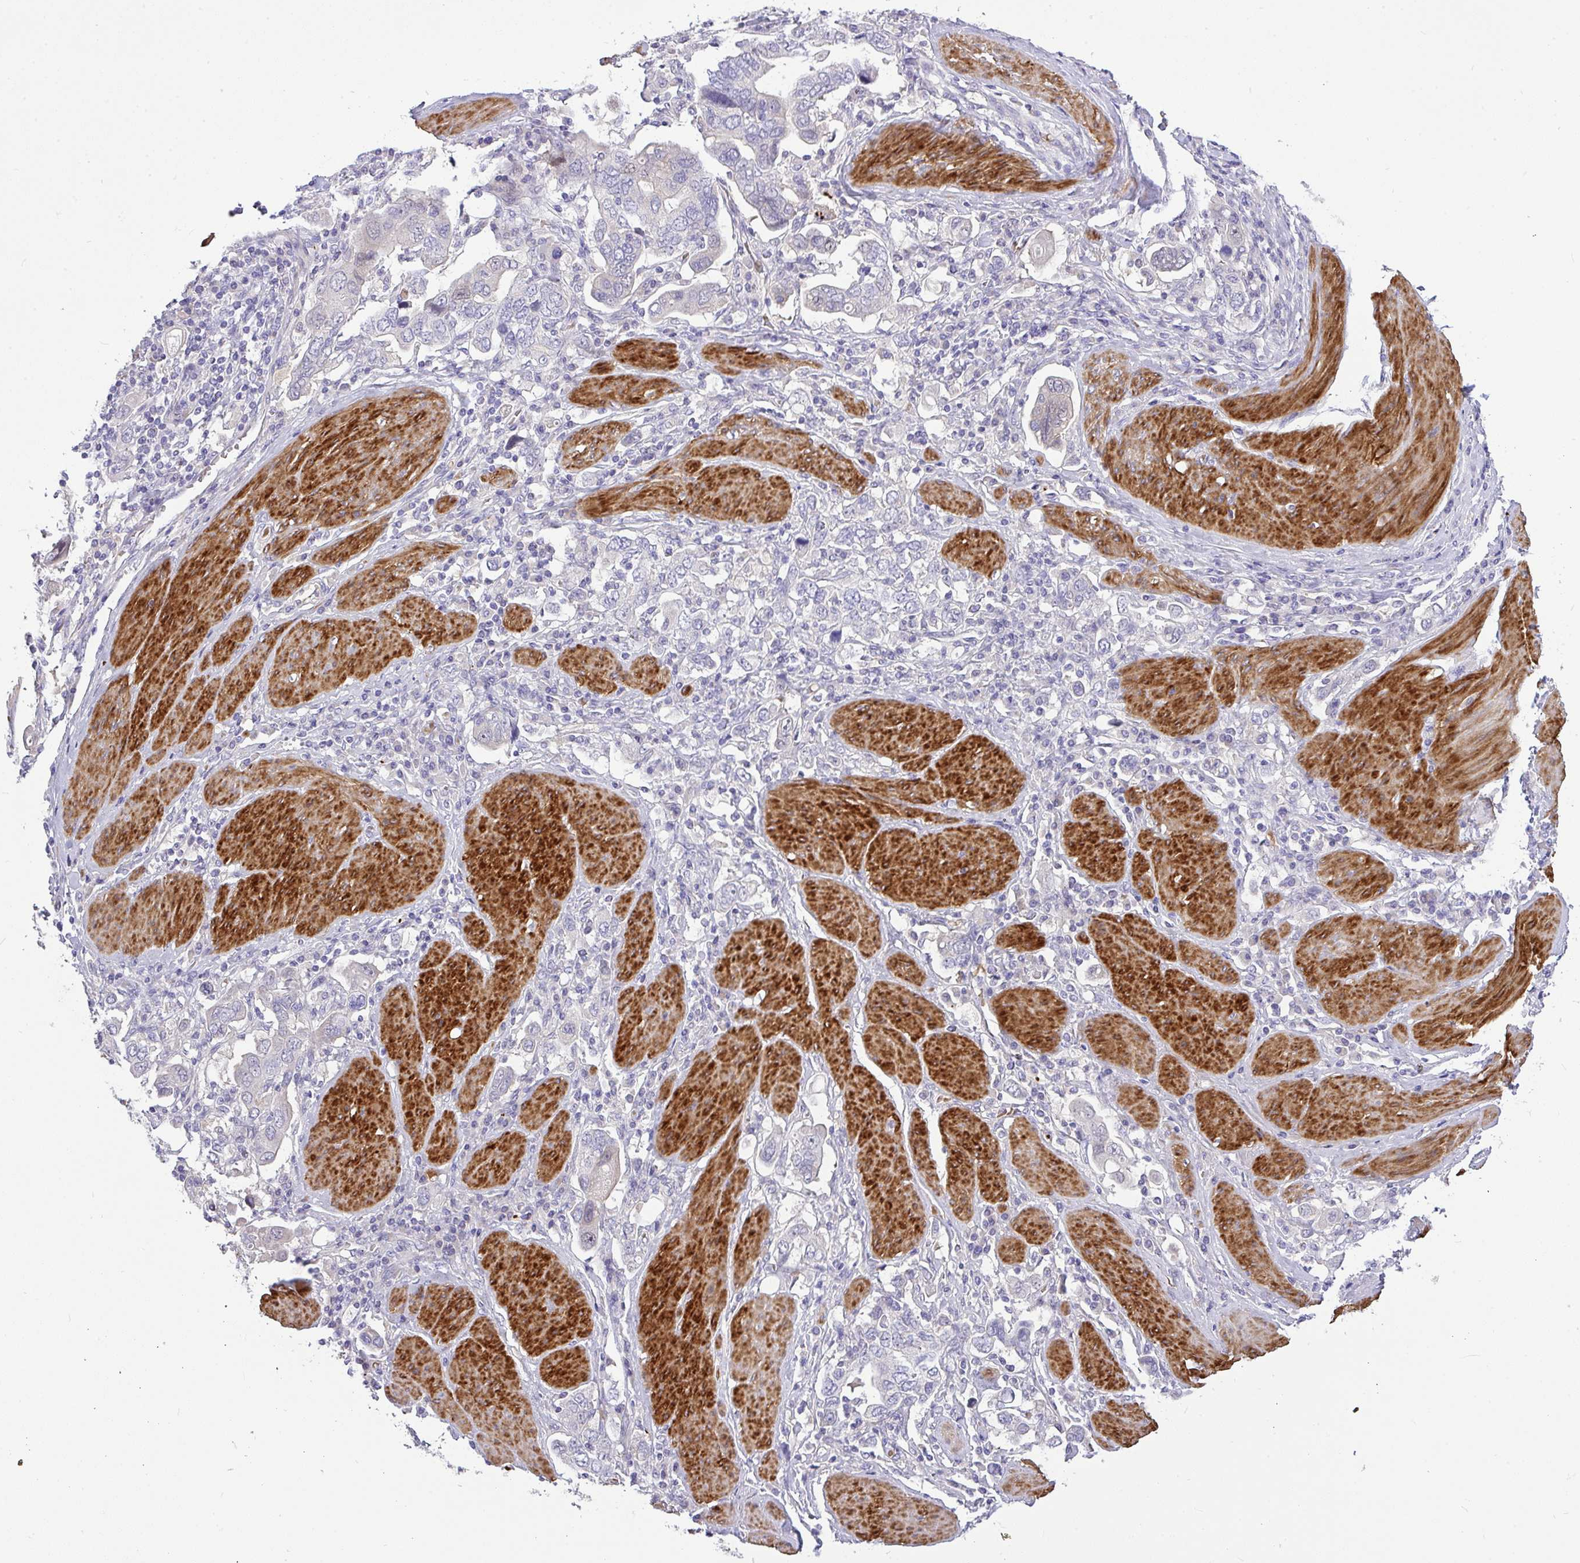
{"staining": {"intensity": "negative", "quantity": "none", "location": "none"}, "tissue": "stomach cancer", "cell_type": "Tumor cells", "image_type": "cancer", "snomed": [{"axis": "morphology", "description": "Adenocarcinoma, NOS"}, {"axis": "topography", "description": "Stomach, upper"}], "caption": "The IHC histopathology image has no significant staining in tumor cells of stomach adenocarcinoma tissue. (Immunohistochemistry, brightfield microscopy, high magnification).", "gene": "MOCS1", "patient": {"sex": "male", "age": 62}}